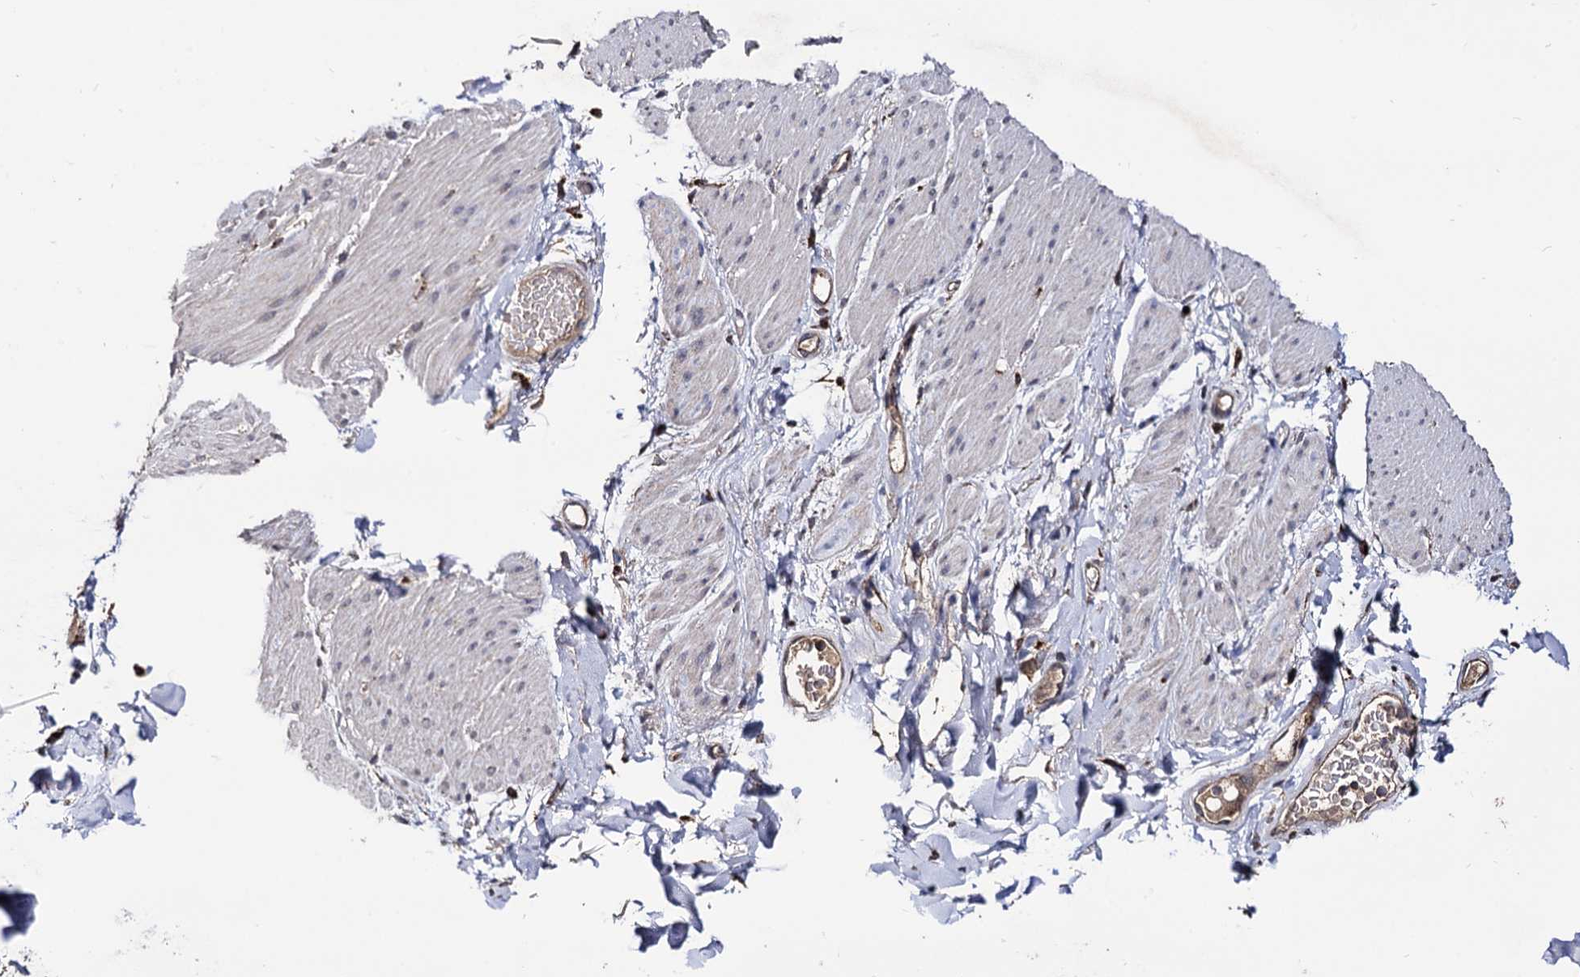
{"staining": {"intensity": "strong", "quantity": "25%-75%", "location": "cytoplasmic/membranous"}, "tissue": "adipose tissue", "cell_type": "Adipocytes", "image_type": "normal", "snomed": [{"axis": "morphology", "description": "Normal tissue, NOS"}, {"axis": "topography", "description": "Colon"}, {"axis": "topography", "description": "Peripheral nerve tissue"}], "caption": "Protein expression analysis of unremarkable adipose tissue shows strong cytoplasmic/membranous expression in about 25%-75% of adipocytes.", "gene": "MICAL2", "patient": {"sex": "female", "age": 61}}